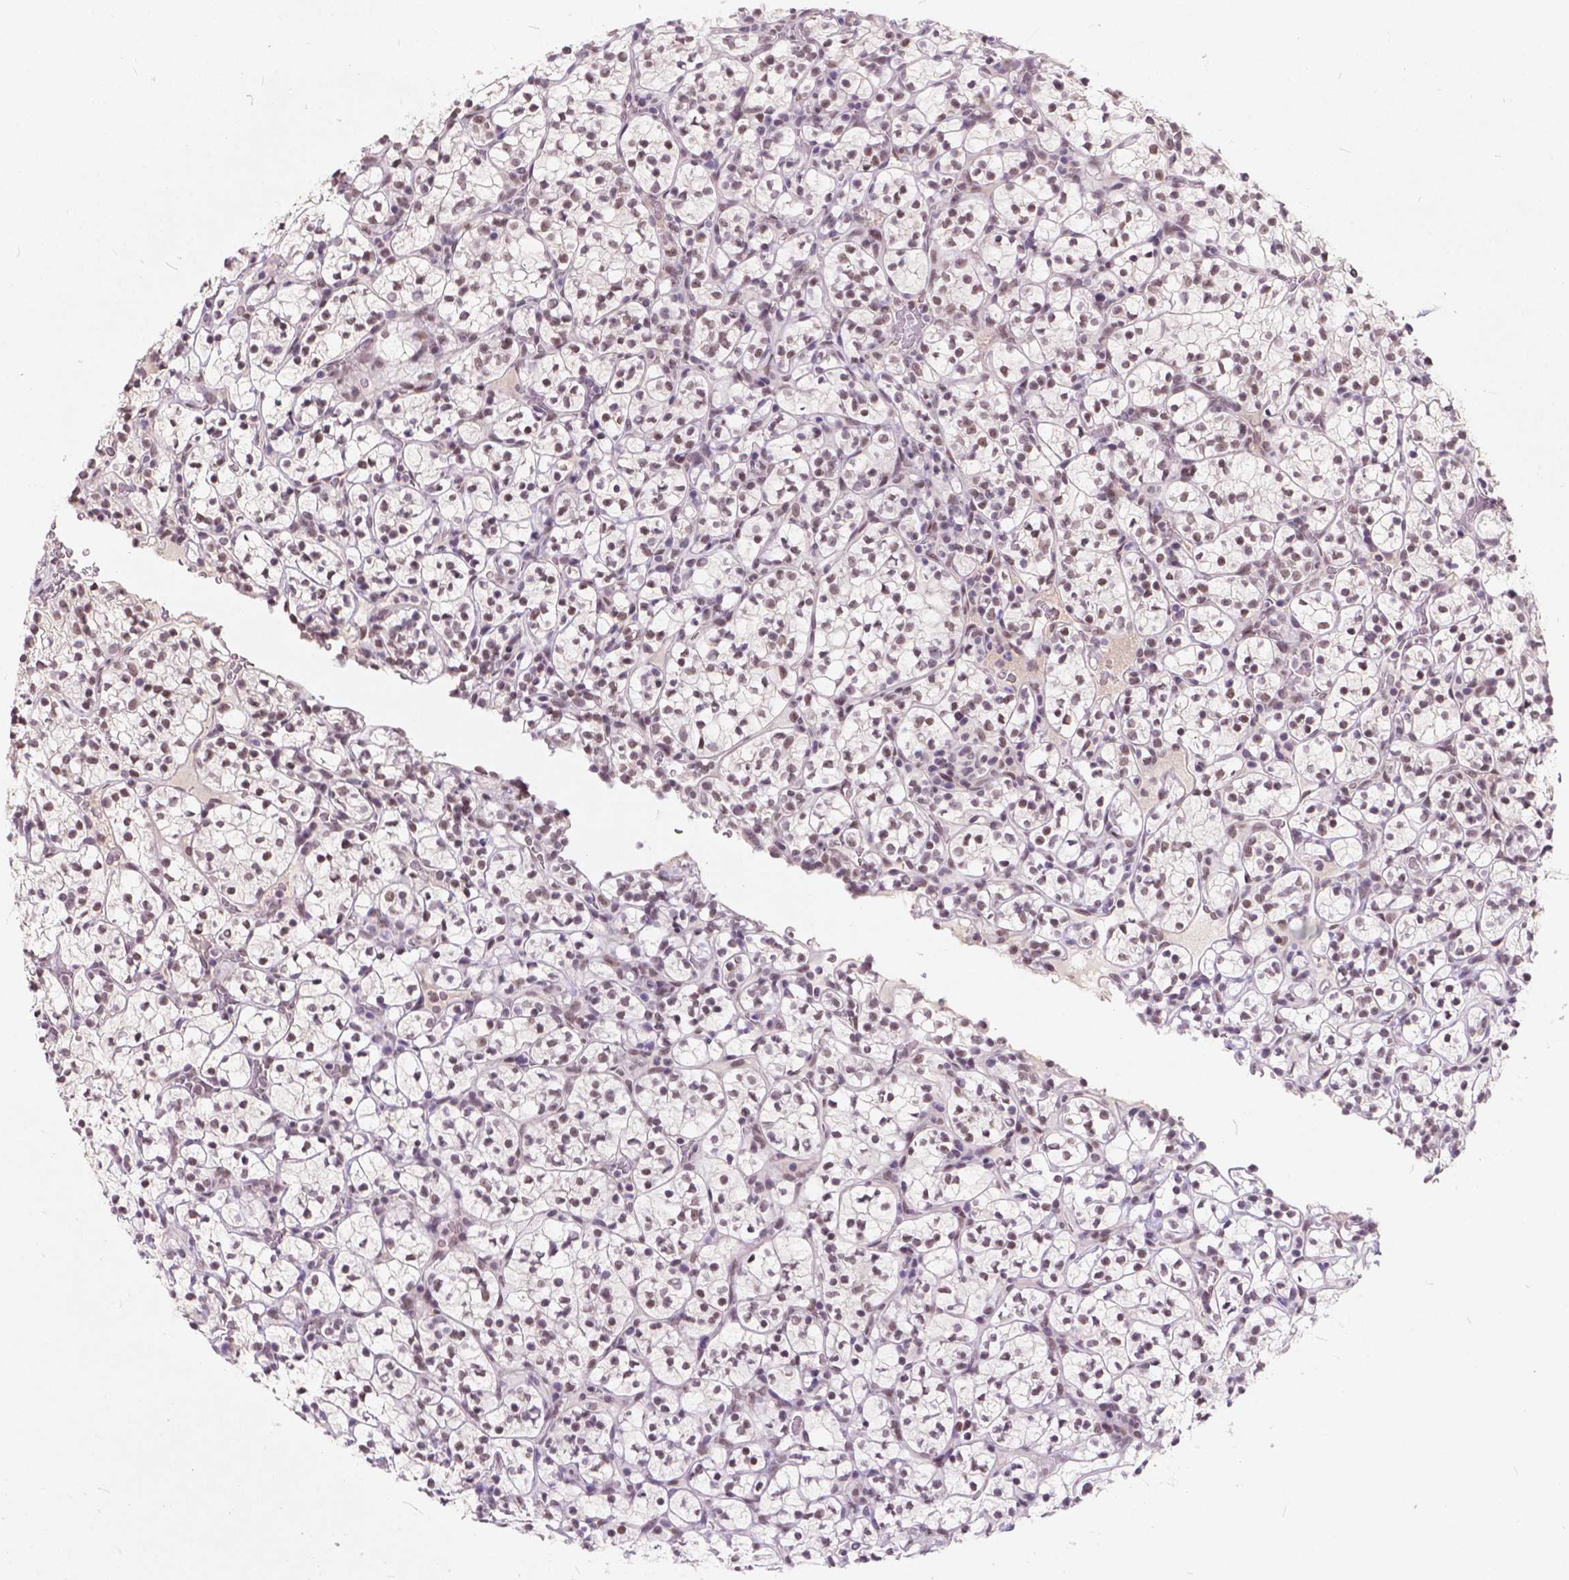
{"staining": {"intensity": "weak", "quantity": ">75%", "location": "nuclear"}, "tissue": "renal cancer", "cell_type": "Tumor cells", "image_type": "cancer", "snomed": [{"axis": "morphology", "description": "Adenocarcinoma, NOS"}, {"axis": "topography", "description": "Kidney"}], "caption": "Tumor cells demonstrate low levels of weak nuclear positivity in approximately >75% of cells in human renal cancer. Using DAB (3,3'-diaminobenzidine) (brown) and hematoxylin (blue) stains, captured at high magnification using brightfield microscopy.", "gene": "FAM53A", "patient": {"sex": "female", "age": 89}}